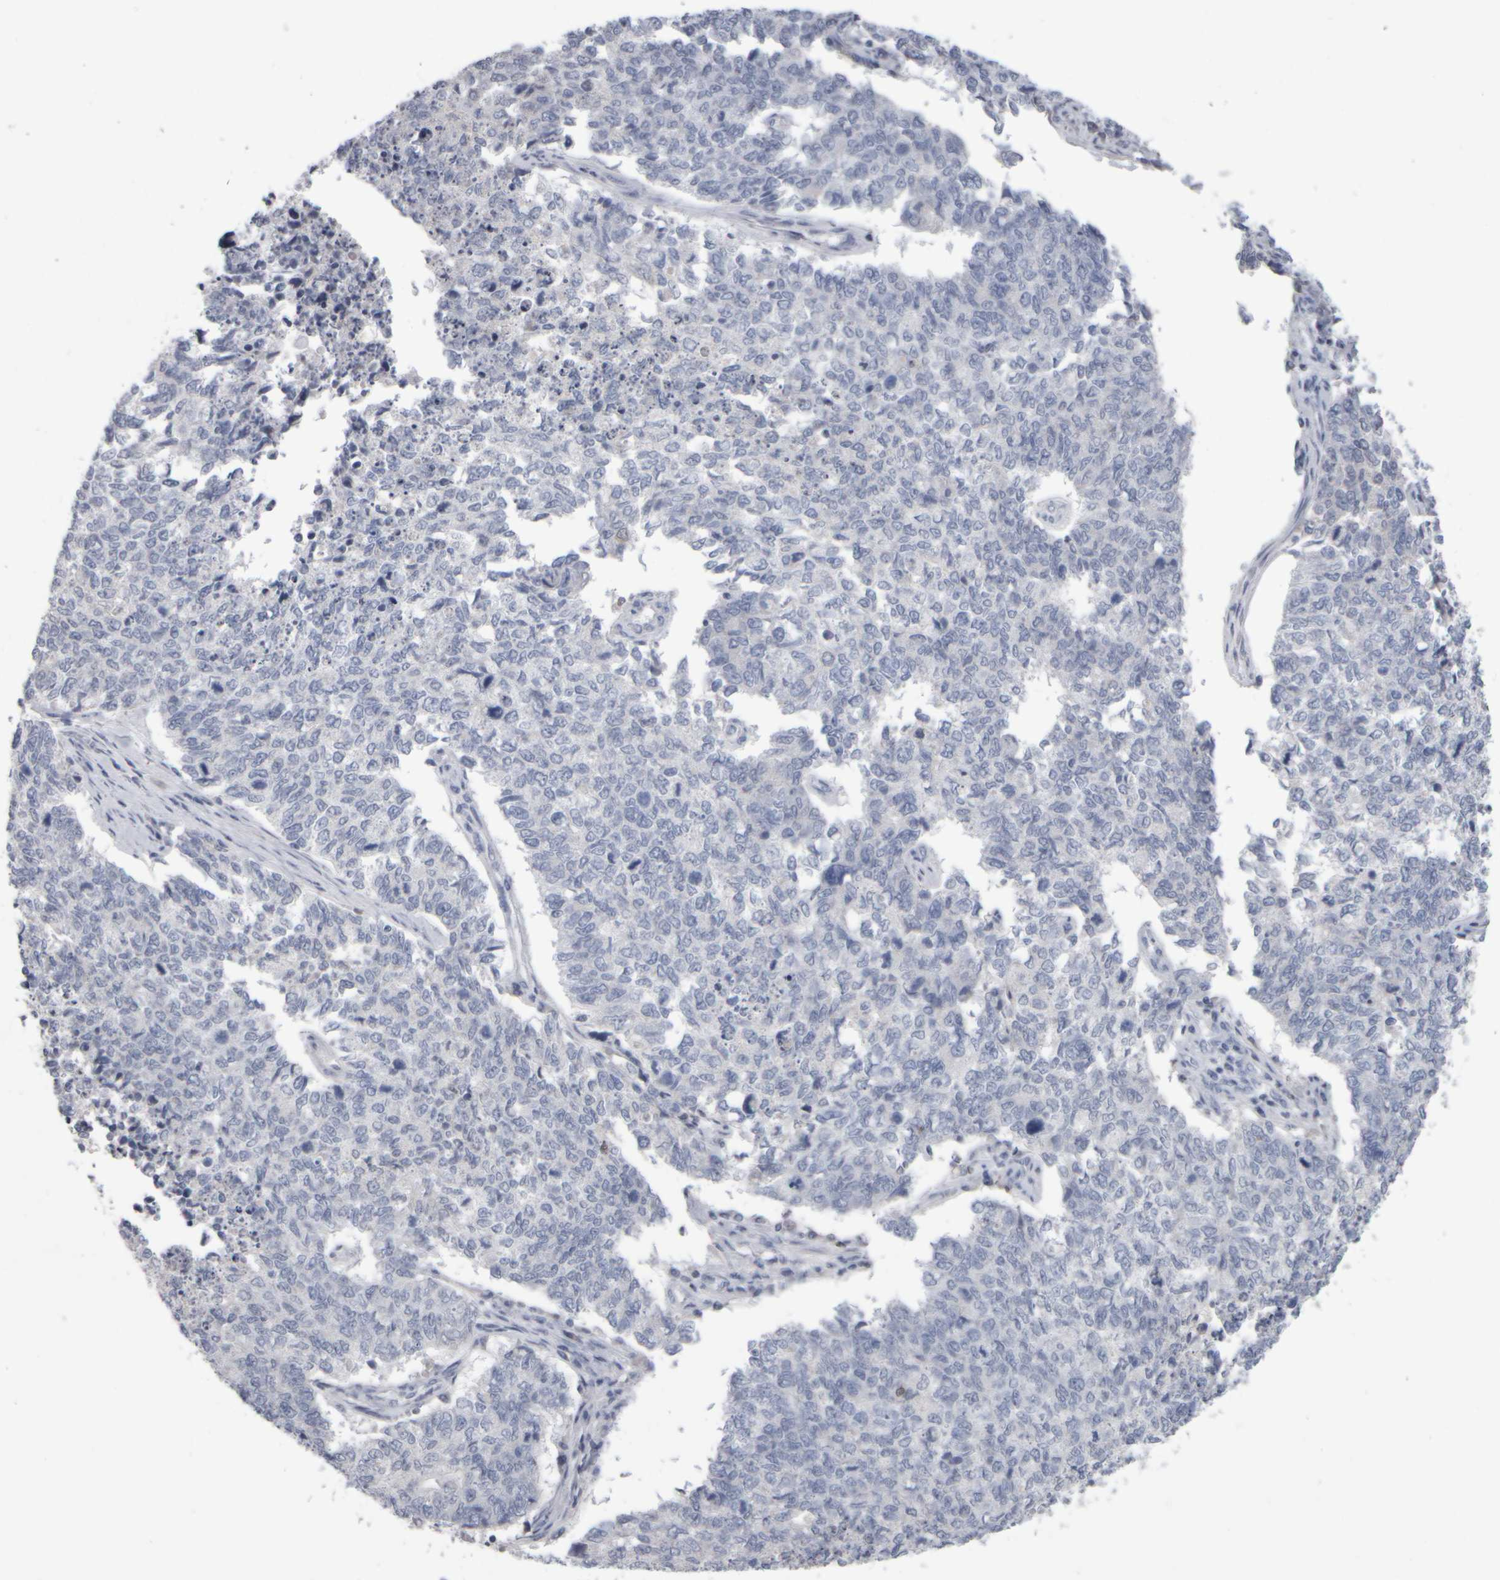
{"staining": {"intensity": "negative", "quantity": "none", "location": "none"}, "tissue": "cervical cancer", "cell_type": "Tumor cells", "image_type": "cancer", "snomed": [{"axis": "morphology", "description": "Squamous cell carcinoma, NOS"}, {"axis": "topography", "description": "Cervix"}], "caption": "Tumor cells show no significant staining in cervical cancer (squamous cell carcinoma).", "gene": "EPHX2", "patient": {"sex": "female", "age": 63}}